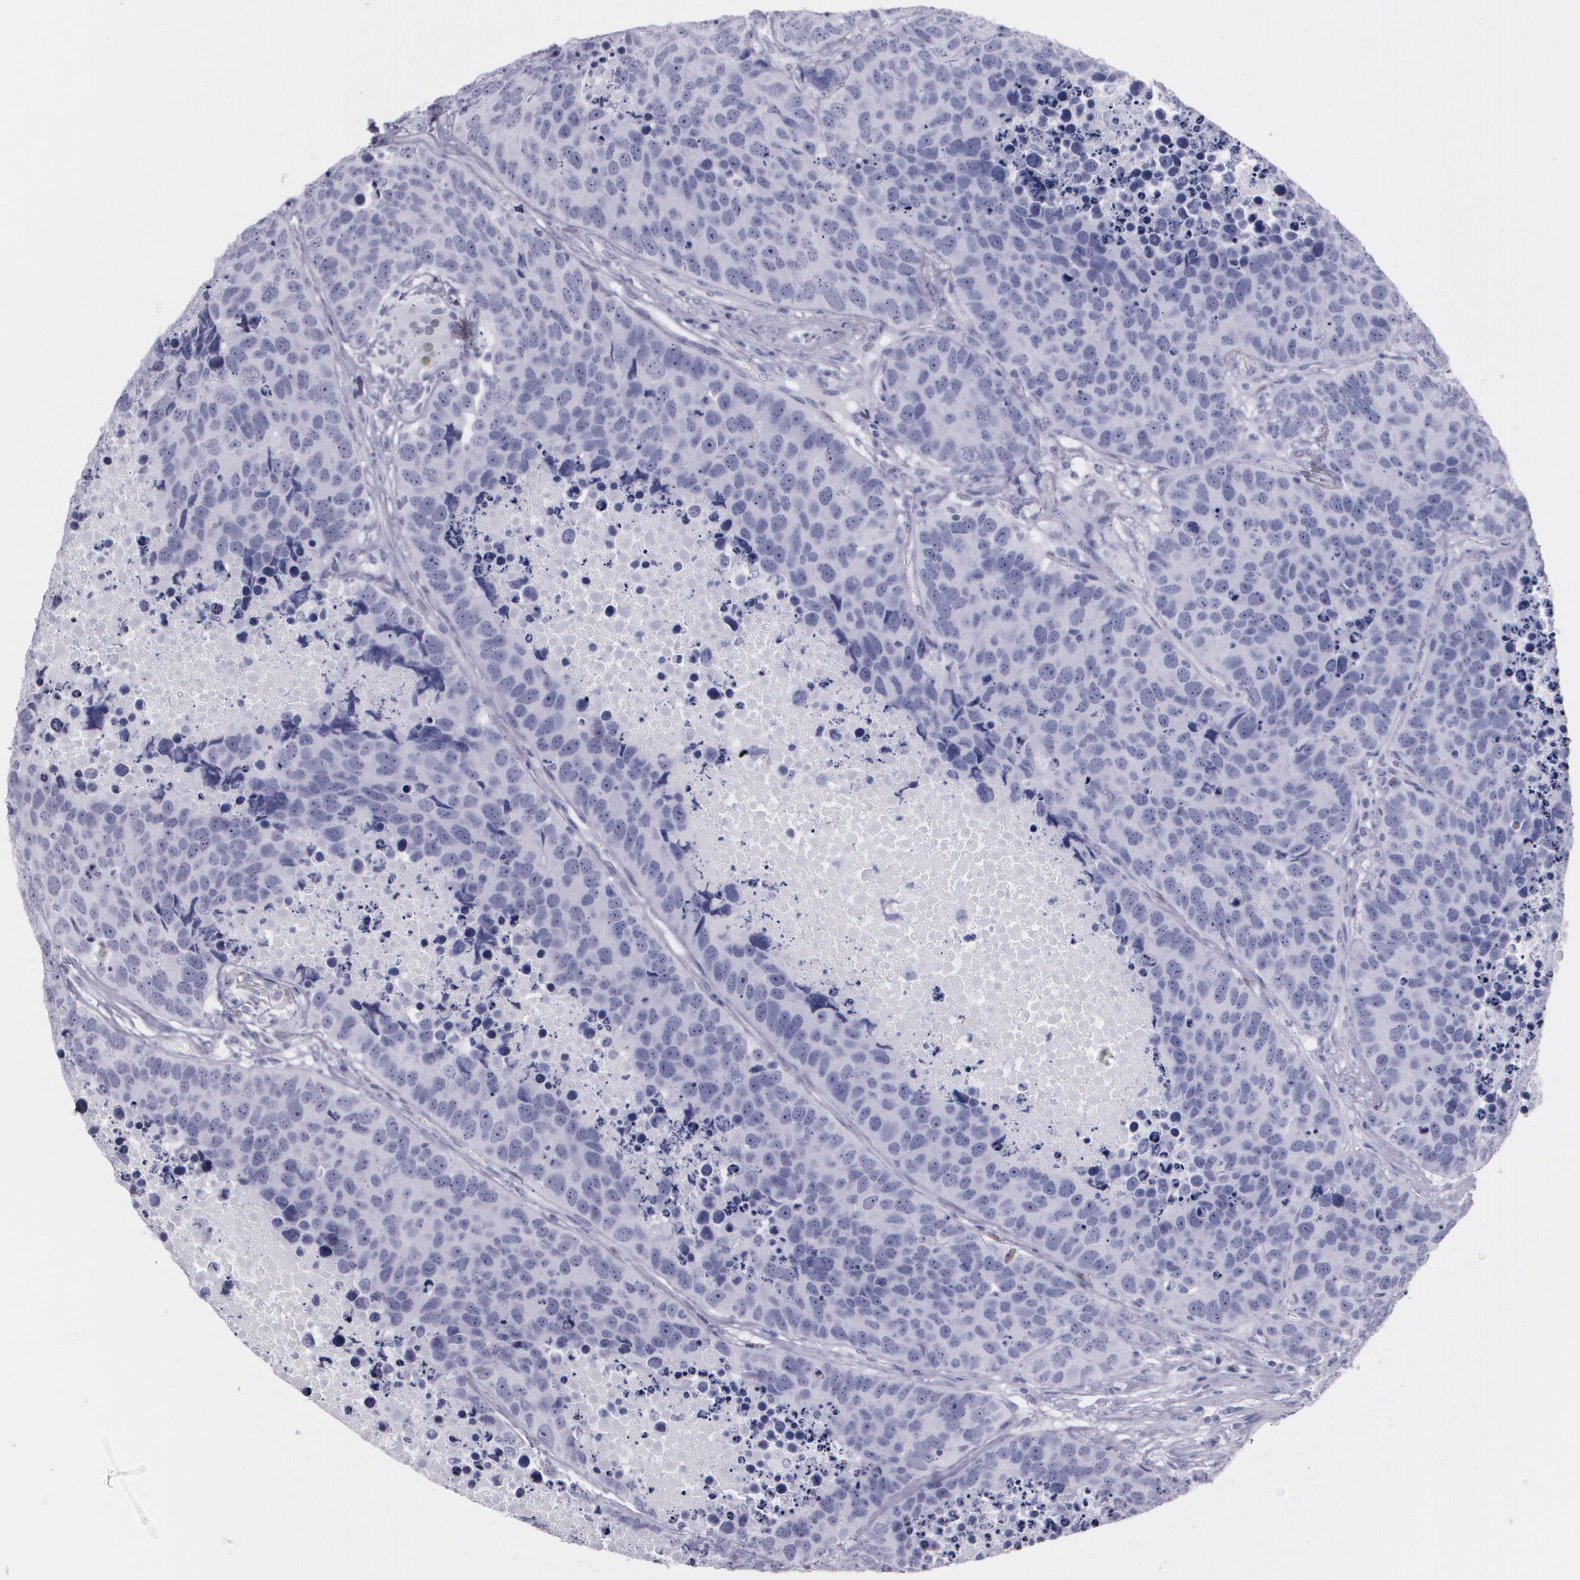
{"staining": {"intensity": "negative", "quantity": "none", "location": "none"}, "tissue": "carcinoid", "cell_type": "Tumor cells", "image_type": "cancer", "snomed": [{"axis": "morphology", "description": "Carcinoid, malignant, NOS"}, {"axis": "topography", "description": "Lung"}], "caption": "This is a micrograph of immunohistochemistry staining of malignant carcinoid, which shows no expression in tumor cells.", "gene": "TP53", "patient": {"sex": "male", "age": 60}}